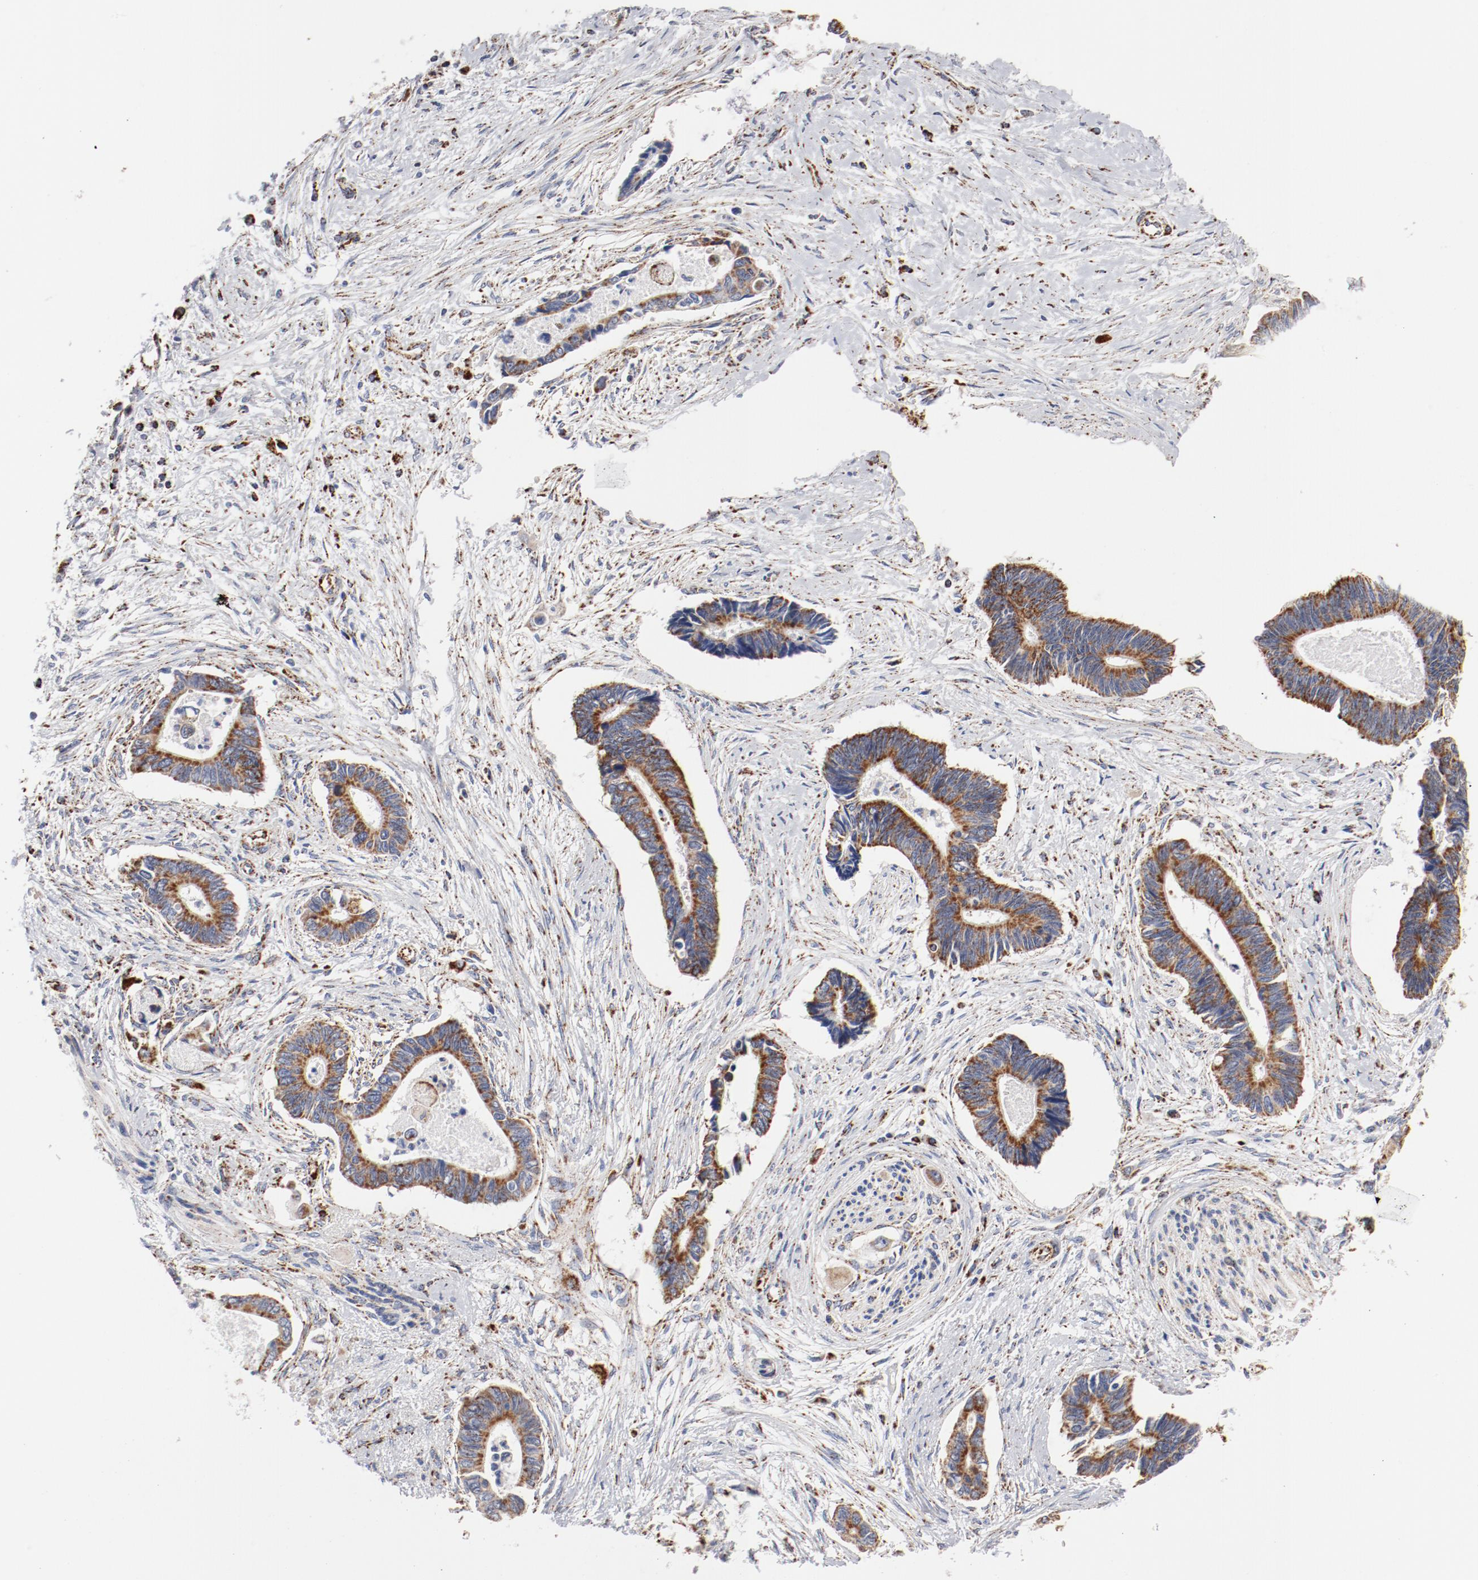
{"staining": {"intensity": "moderate", "quantity": ">75%", "location": "cytoplasmic/membranous"}, "tissue": "pancreatic cancer", "cell_type": "Tumor cells", "image_type": "cancer", "snomed": [{"axis": "morphology", "description": "Adenocarcinoma, NOS"}, {"axis": "topography", "description": "Pancreas"}], "caption": "The micrograph exhibits immunohistochemical staining of pancreatic cancer. There is moderate cytoplasmic/membranous positivity is seen in about >75% of tumor cells.", "gene": "NDUFV2", "patient": {"sex": "female", "age": 70}}